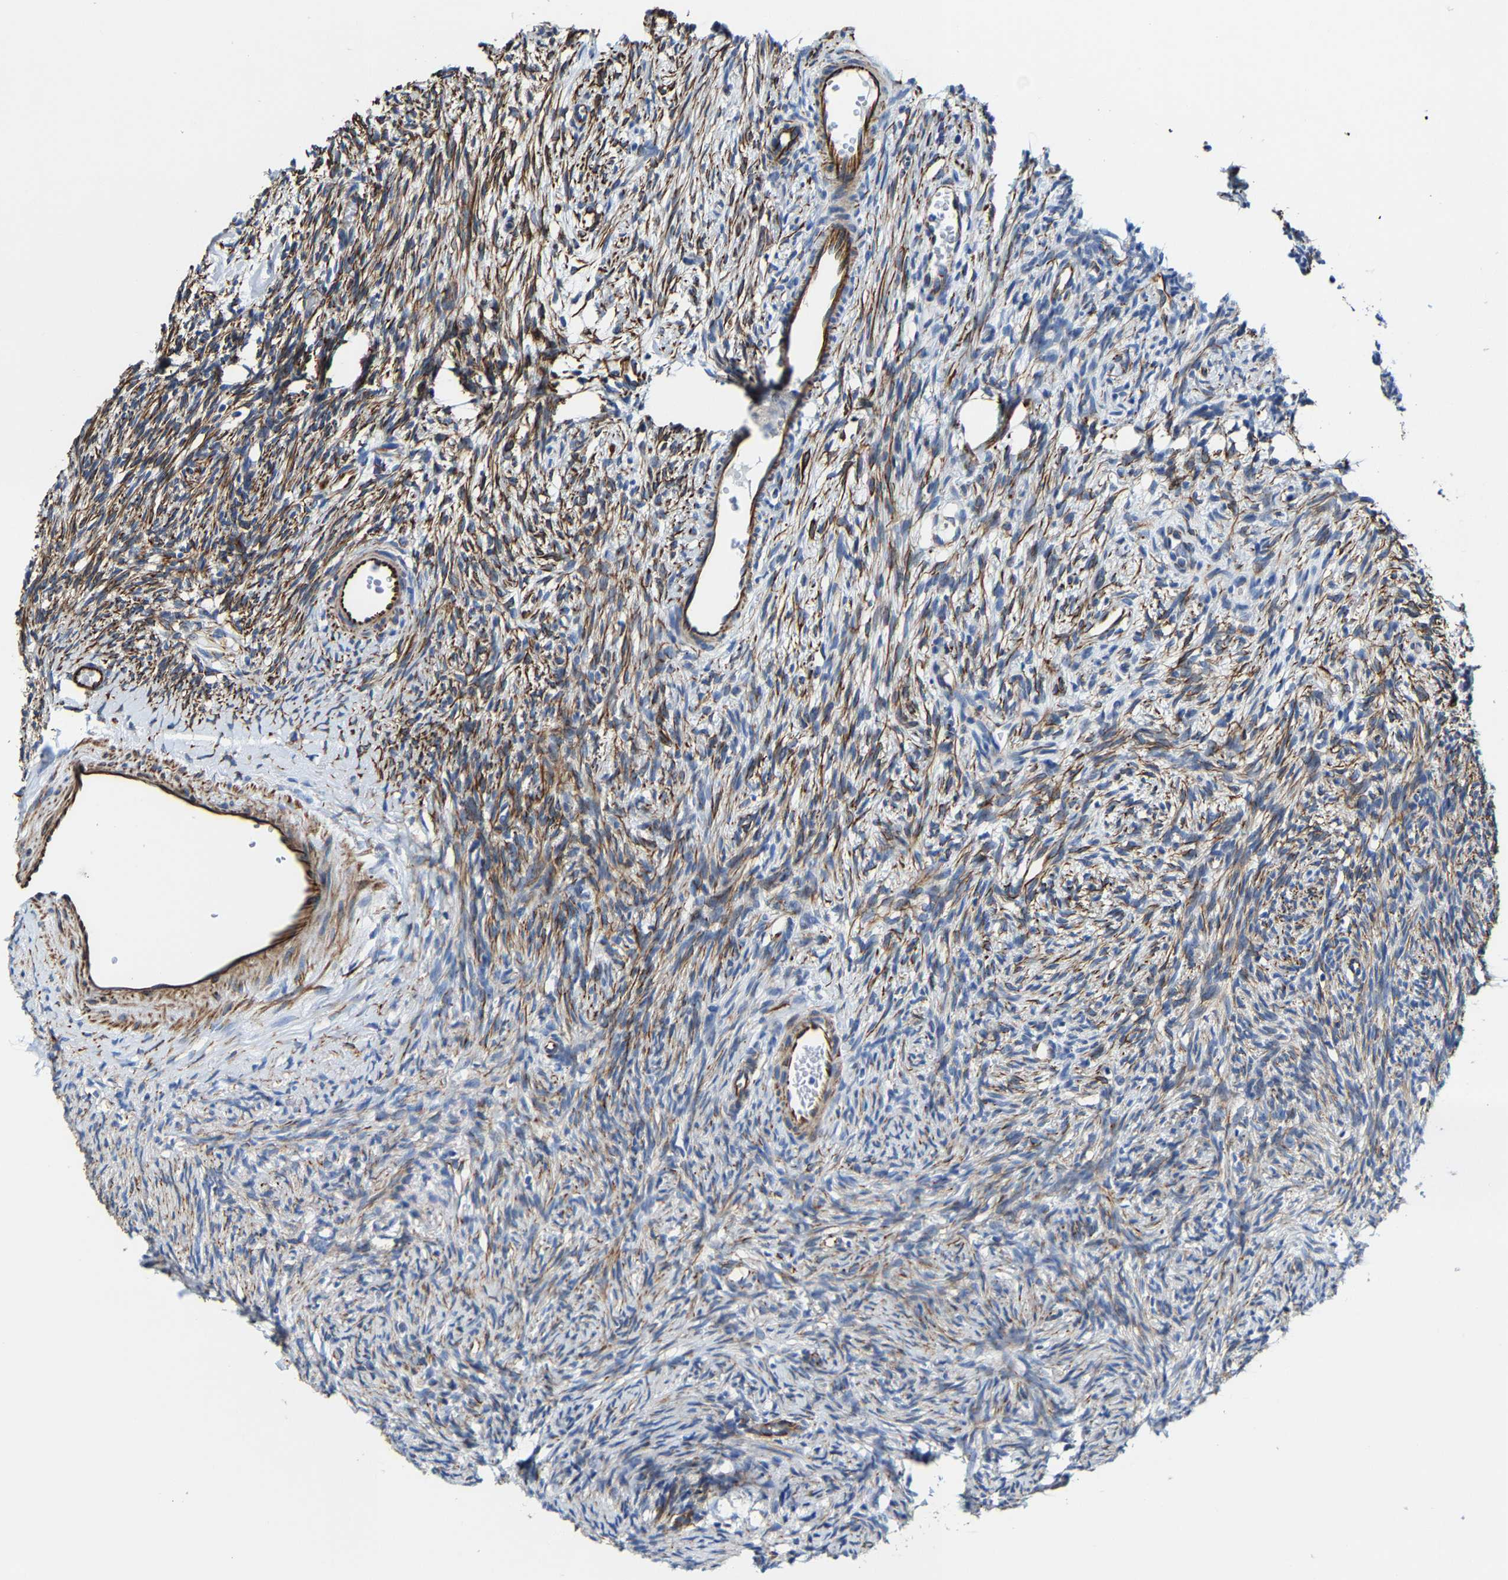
{"staining": {"intensity": "moderate", "quantity": ">75%", "location": "cytoplasmic/membranous"}, "tissue": "ovary", "cell_type": "Ovarian stroma cells", "image_type": "normal", "snomed": [{"axis": "morphology", "description": "Normal tissue, NOS"}, {"axis": "topography", "description": "Ovary"}], "caption": "Ovary stained with immunohistochemistry (IHC) displays moderate cytoplasmic/membranous expression in approximately >75% of ovarian stroma cells. The protein is shown in brown color, while the nuclei are stained blue.", "gene": "MMEL1", "patient": {"sex": "female", "age": 33}}